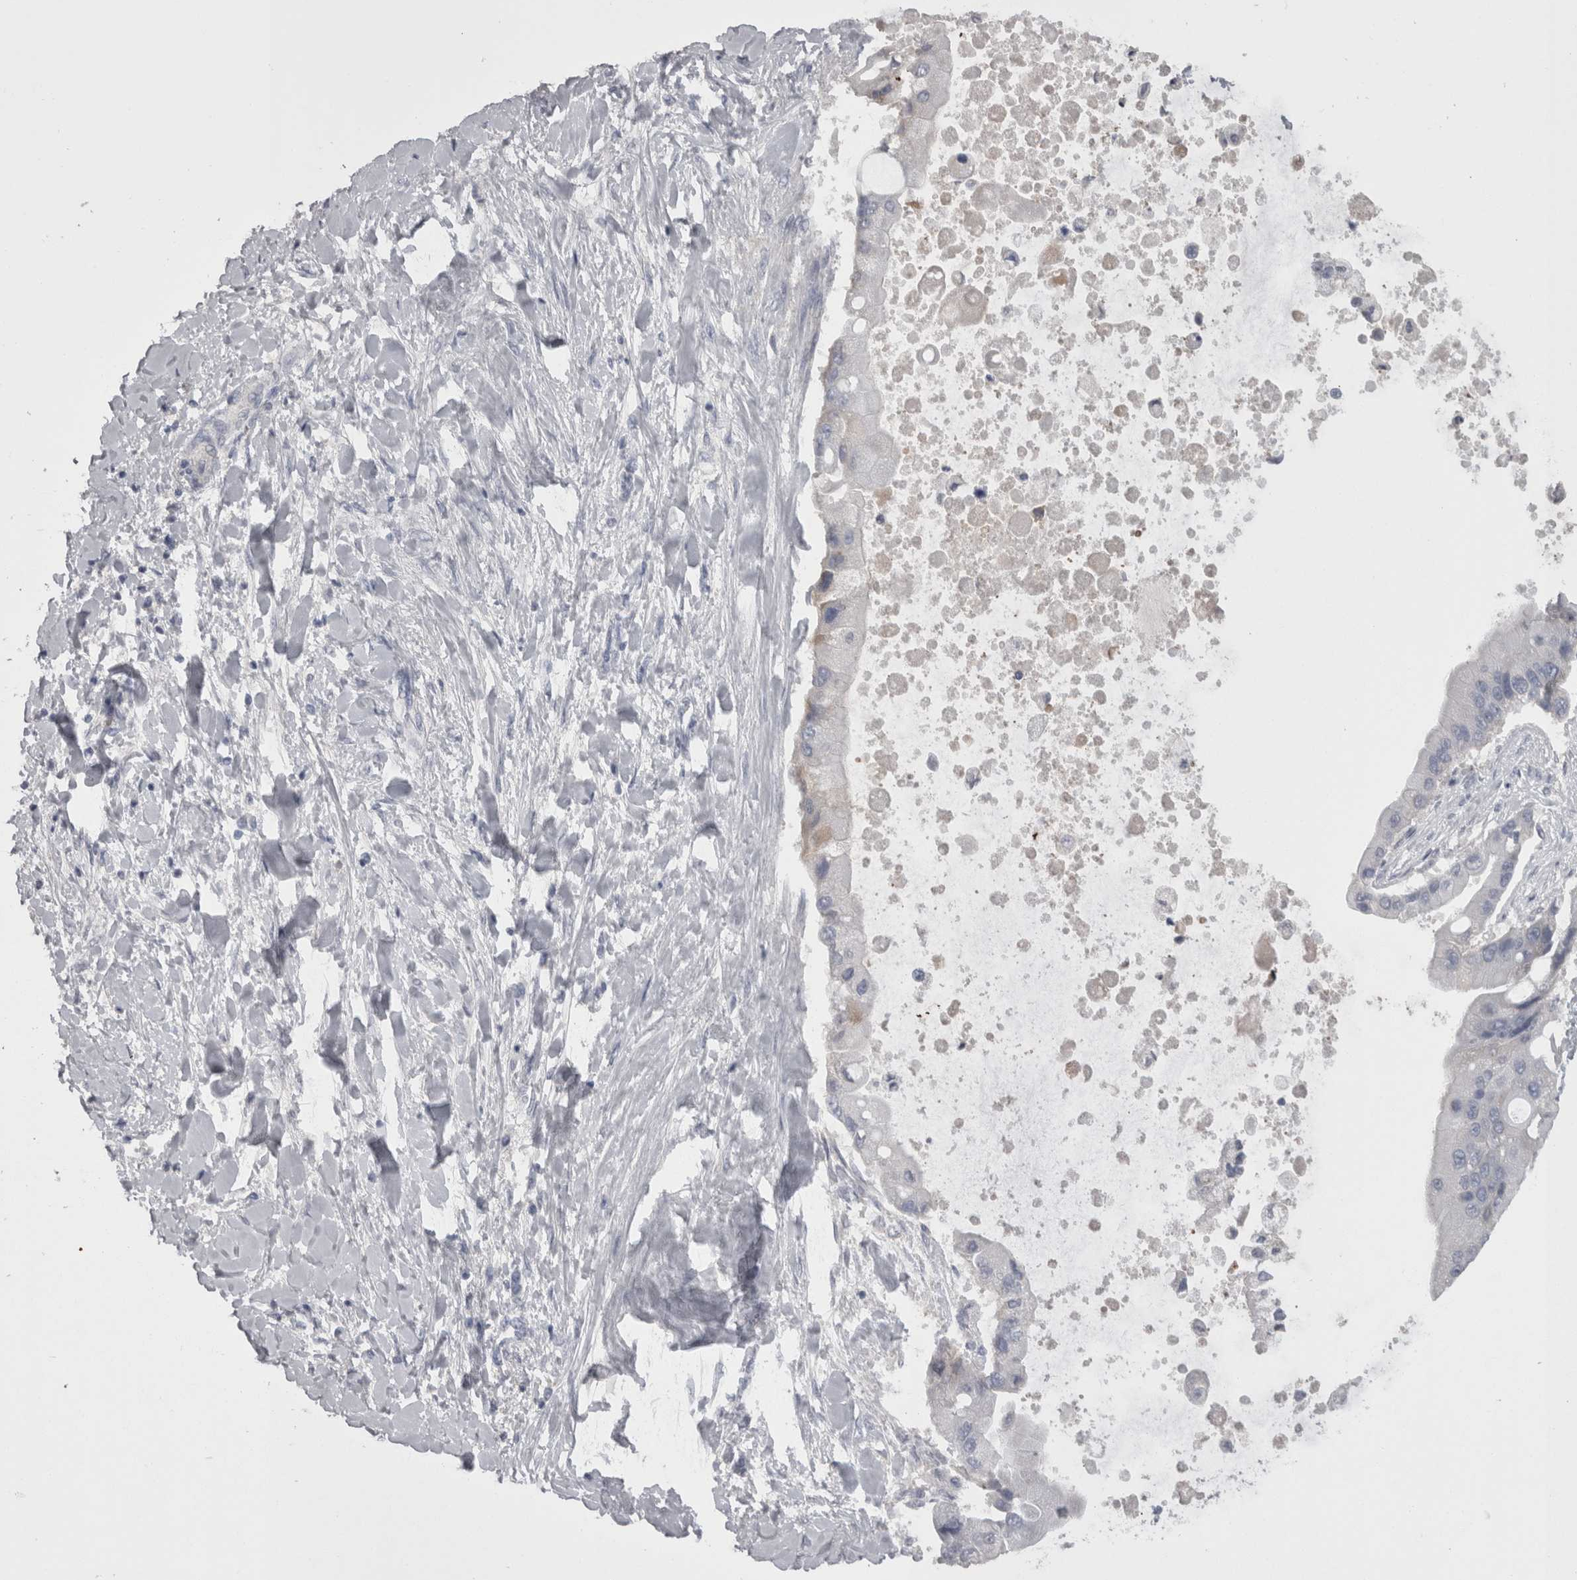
{"staining": {"intensity": "weak", "quantity": "<25%", "location": "cytoplasmic/membranous"}, "tissue": "liver cancer", "cell_type": "Tumor cells", "image_type": "cancer", "snomed": [{"axis": "morphology", "description": "Cholangiocarcinoma"}, {"axis": "topography", "description": "Liver"}], "caption": "There is no significant staining in tumor cells of cholangiocarcinoma (liver).", "gene": "CAMK2D", "patient": {"sex": "male", "age": 50}}